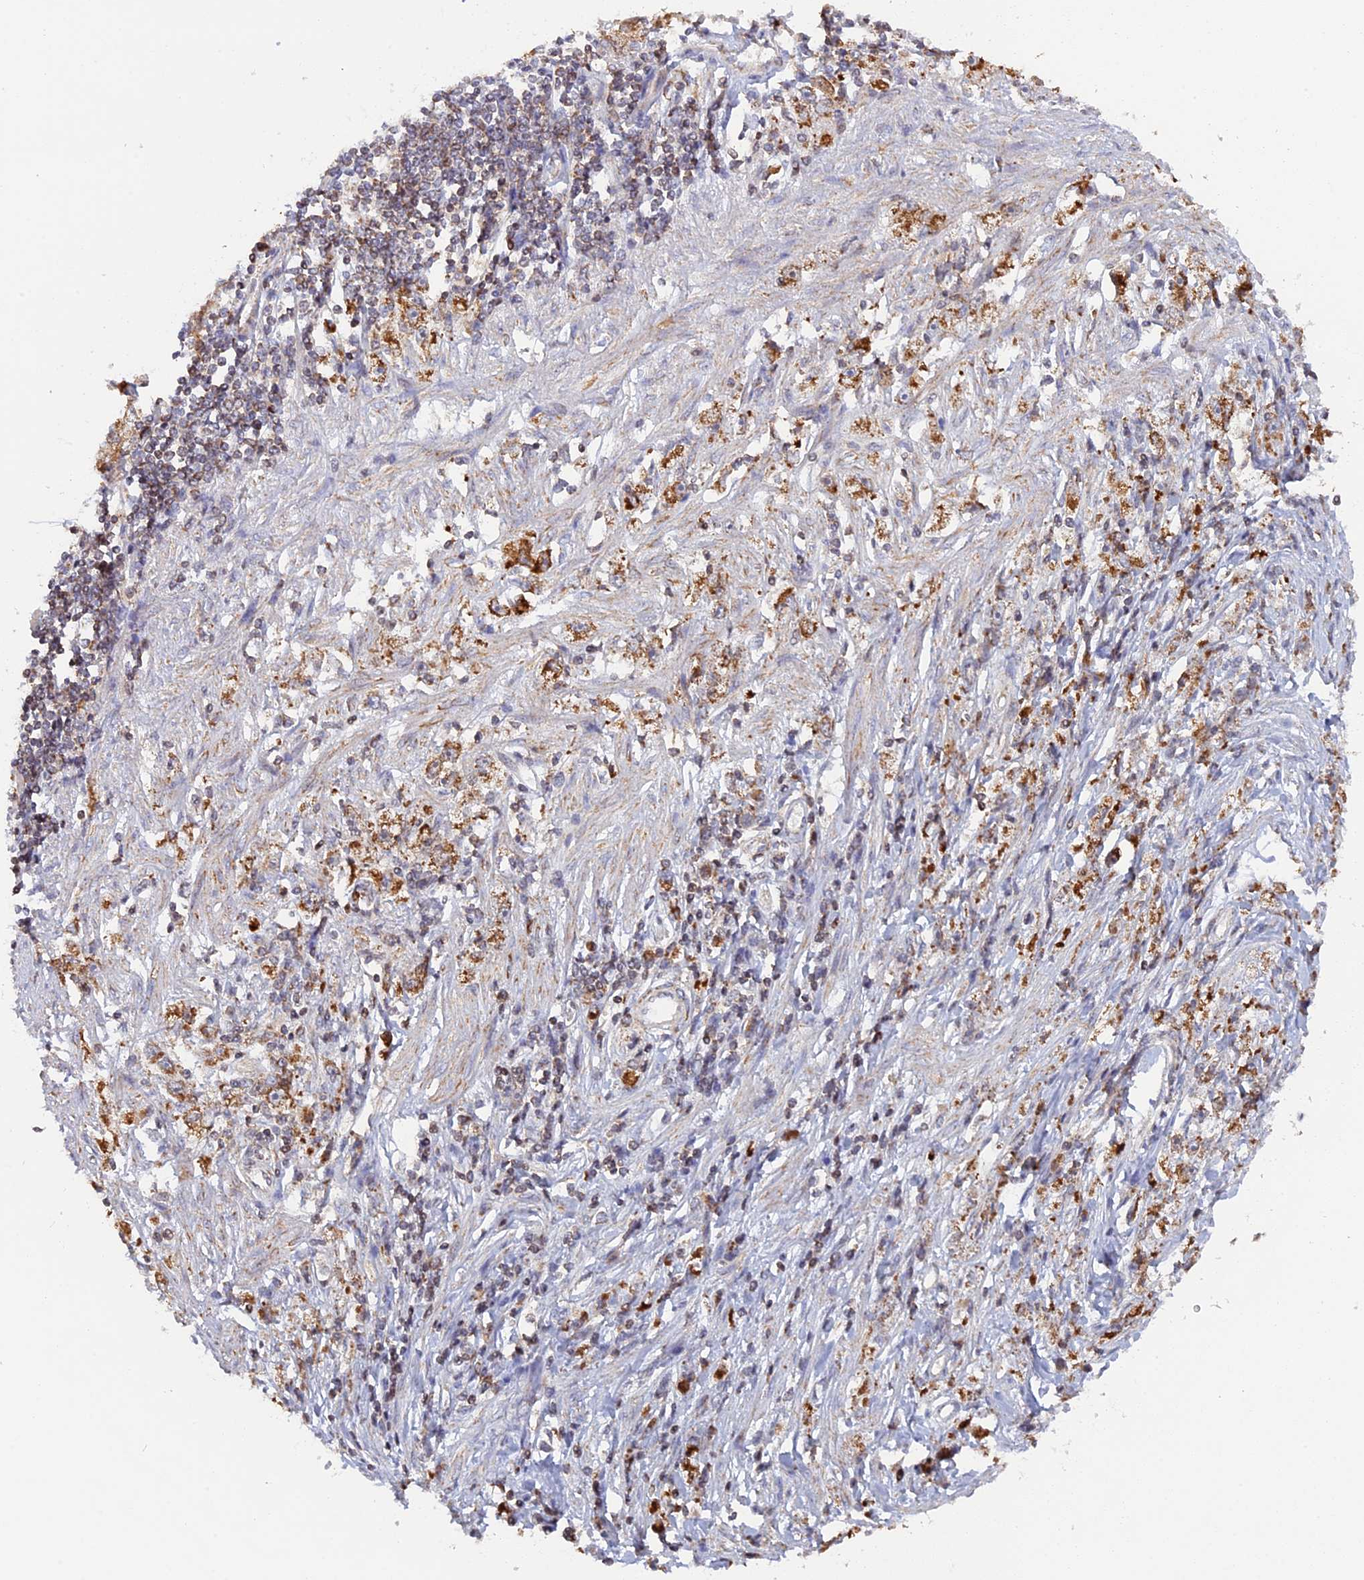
{"staining": {"intensity": "moderate", "quantity": ">75%", "location": "cytoplasmic/membranous"}, "tissue": "stomach cancer", "cell_type": "Tumor cells", "image_type": "cancer", "snomed": [{"axis": "morphology", "description": "Adenocarcinoma, NOS"}, {"axis": "topography", "description": "Stomach"}], "caption": "Immunohistochemical staining of adenocarcinoma (stomach) displays moderate cytoplasmic/membranous protein staining in about >75% of tumor cells.", "gene": "MPV17L", "patient": {"sex": "female", "age": 59}}